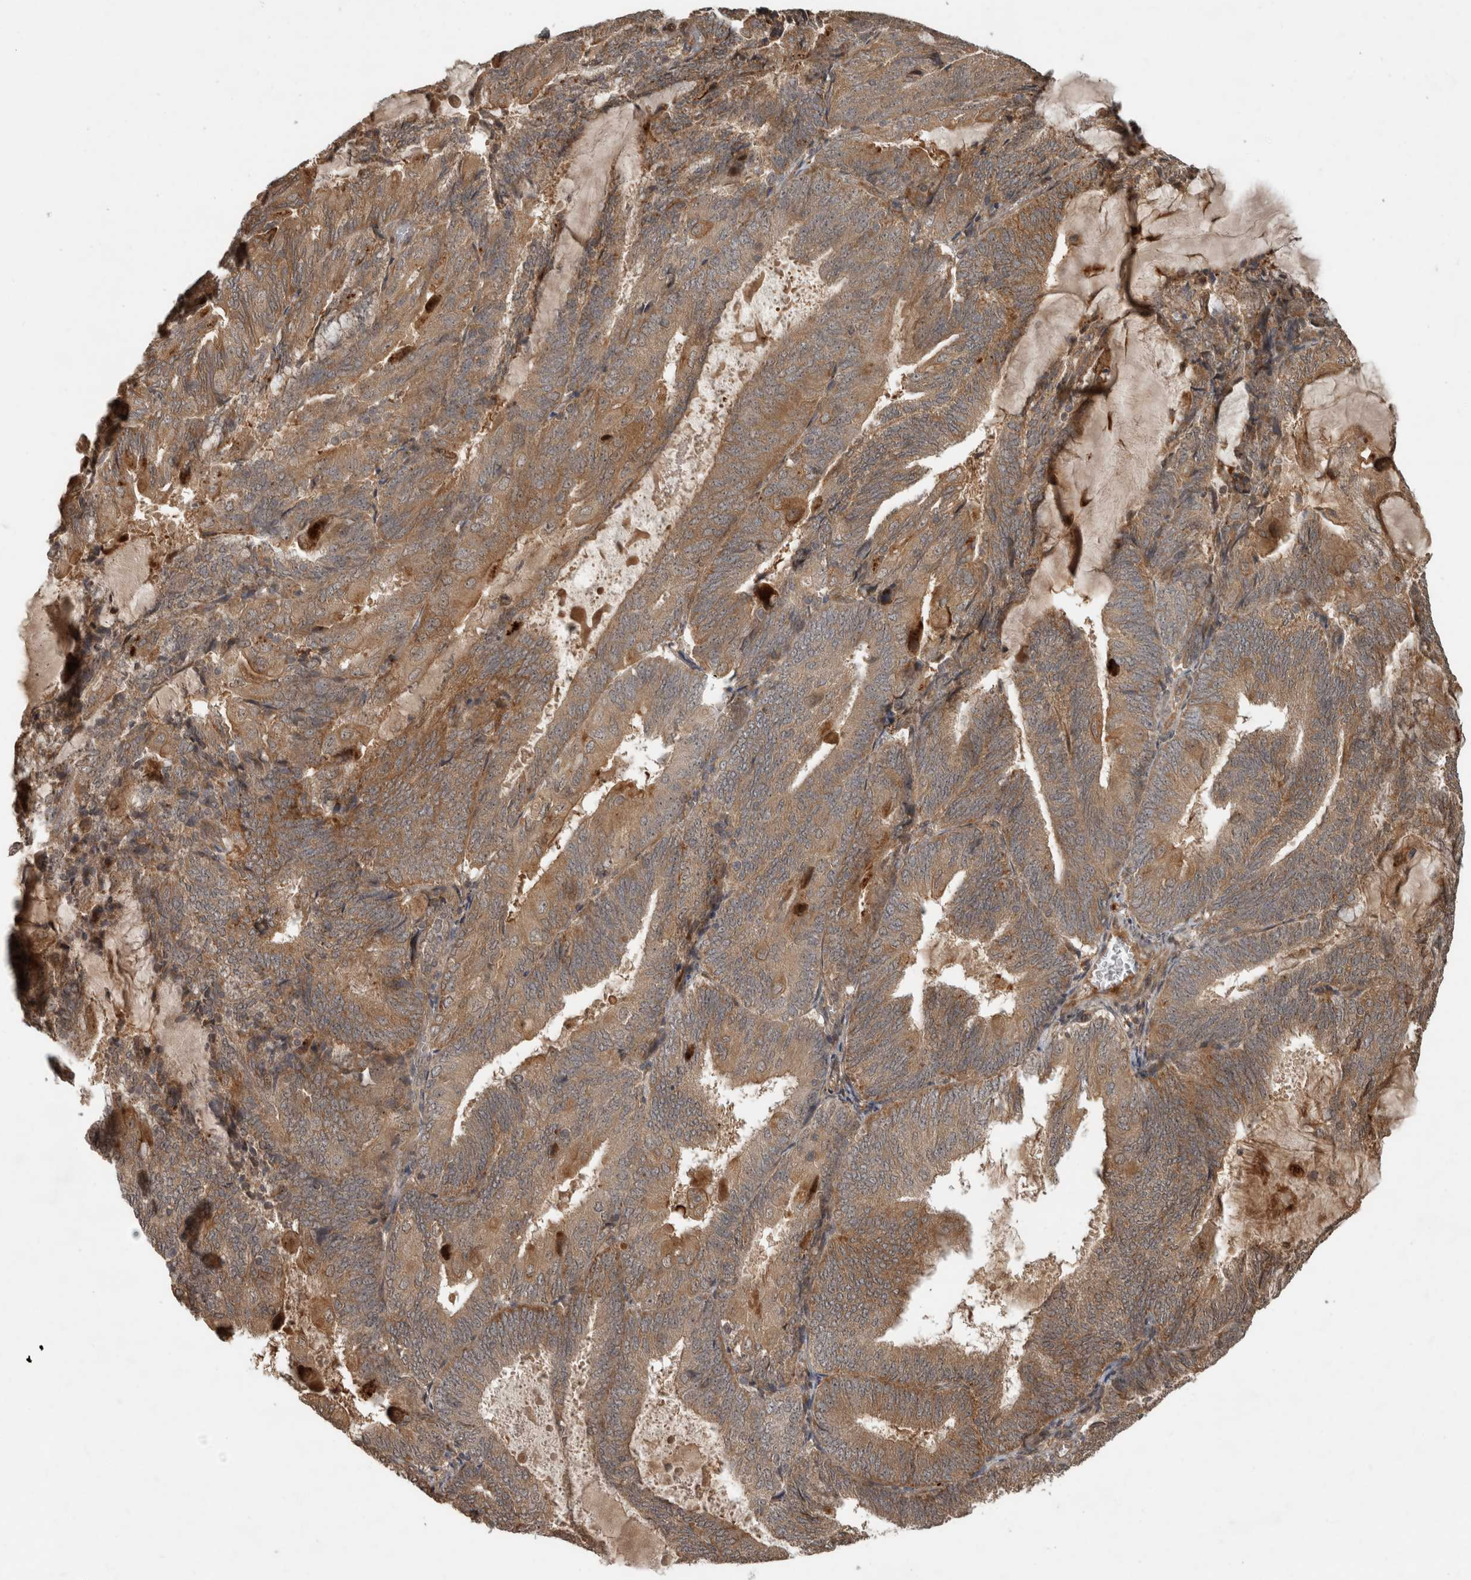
{"staining": {"intensity": "moderate", "quantity": ">75%", "location": "cytoplasmic/membranous"}, "tissue": "endometrial cancer", "cell_type": "Tumor cells", "image_type": "cancer", "snomed": [{"axis": "morphology", "description": "Adenocarcinoma, NOS"}, {"axis": "topography", "description": "Endometrium"}], "caption": "IHC of human adenocarcinoma (endometrial) displays medium levels of moderate cytoplasmic/membranous expression in about >75% of tumor cells. (DAB IHC, brown staining for protein, blue staining for nuclei).", "gene": "PITPNC1", "patient": {"sex": "female", "age": 81}}